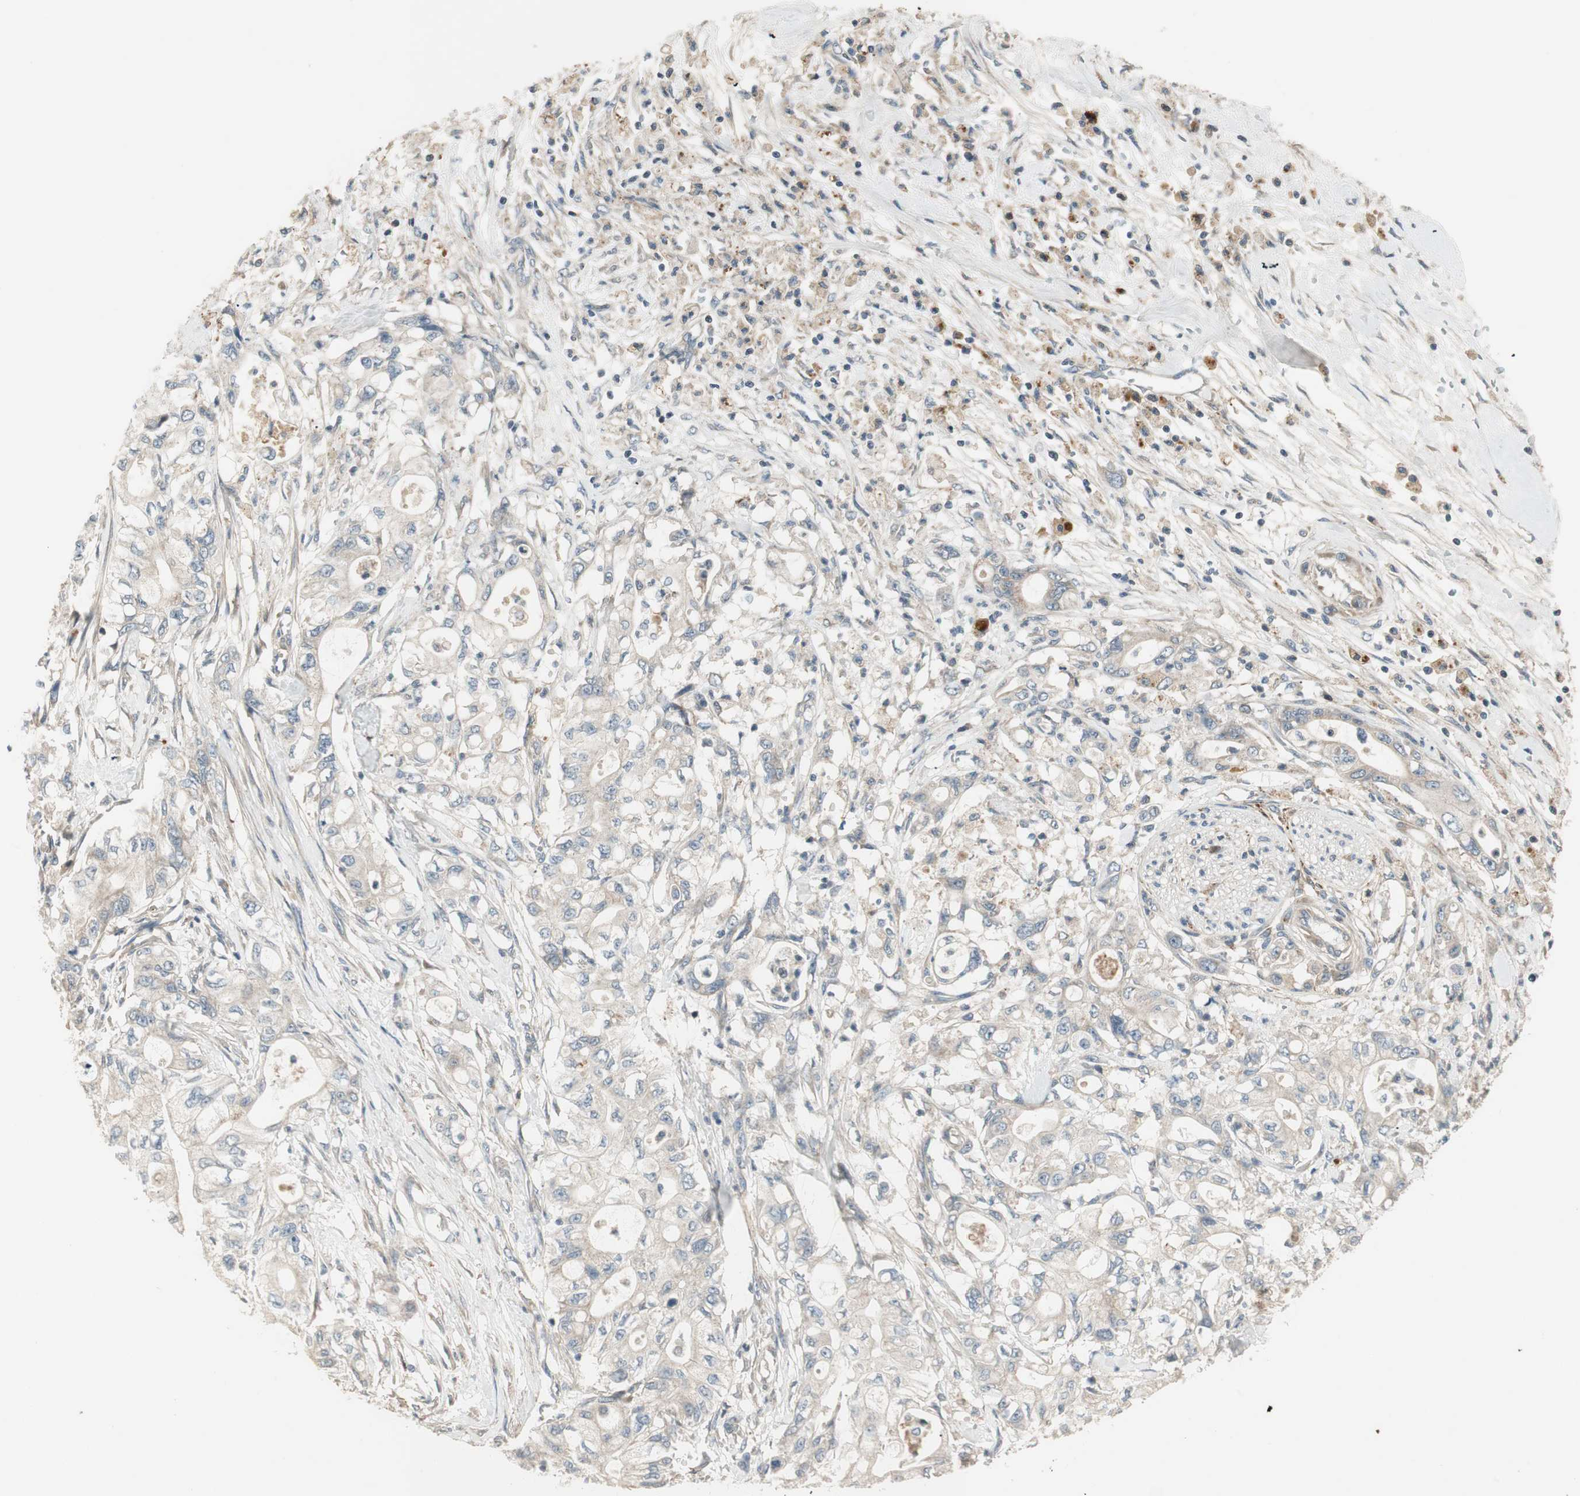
{"staining": {"intensity": "negative", "quantity": "none", "location": "none"}, "tissue": "pancreatic cancer", "cell_type": "Tumor cells", "image_type": "cancer", "snomed": [{"axis": "morphology", "description": "Adenocarcinoma, NOS"}, {"axis": "topography", "description": "Pancreas"}], "caption": "A high-resolution image shows immunohistochemistry (IHC) staining of pancreatic cancer, which demonstrates no significant positivity in tumor cells. (DAB immunohistochemistry, high magnification).", "gene": "SFRP1", "patient": {"sex": "male", "age": 79}}